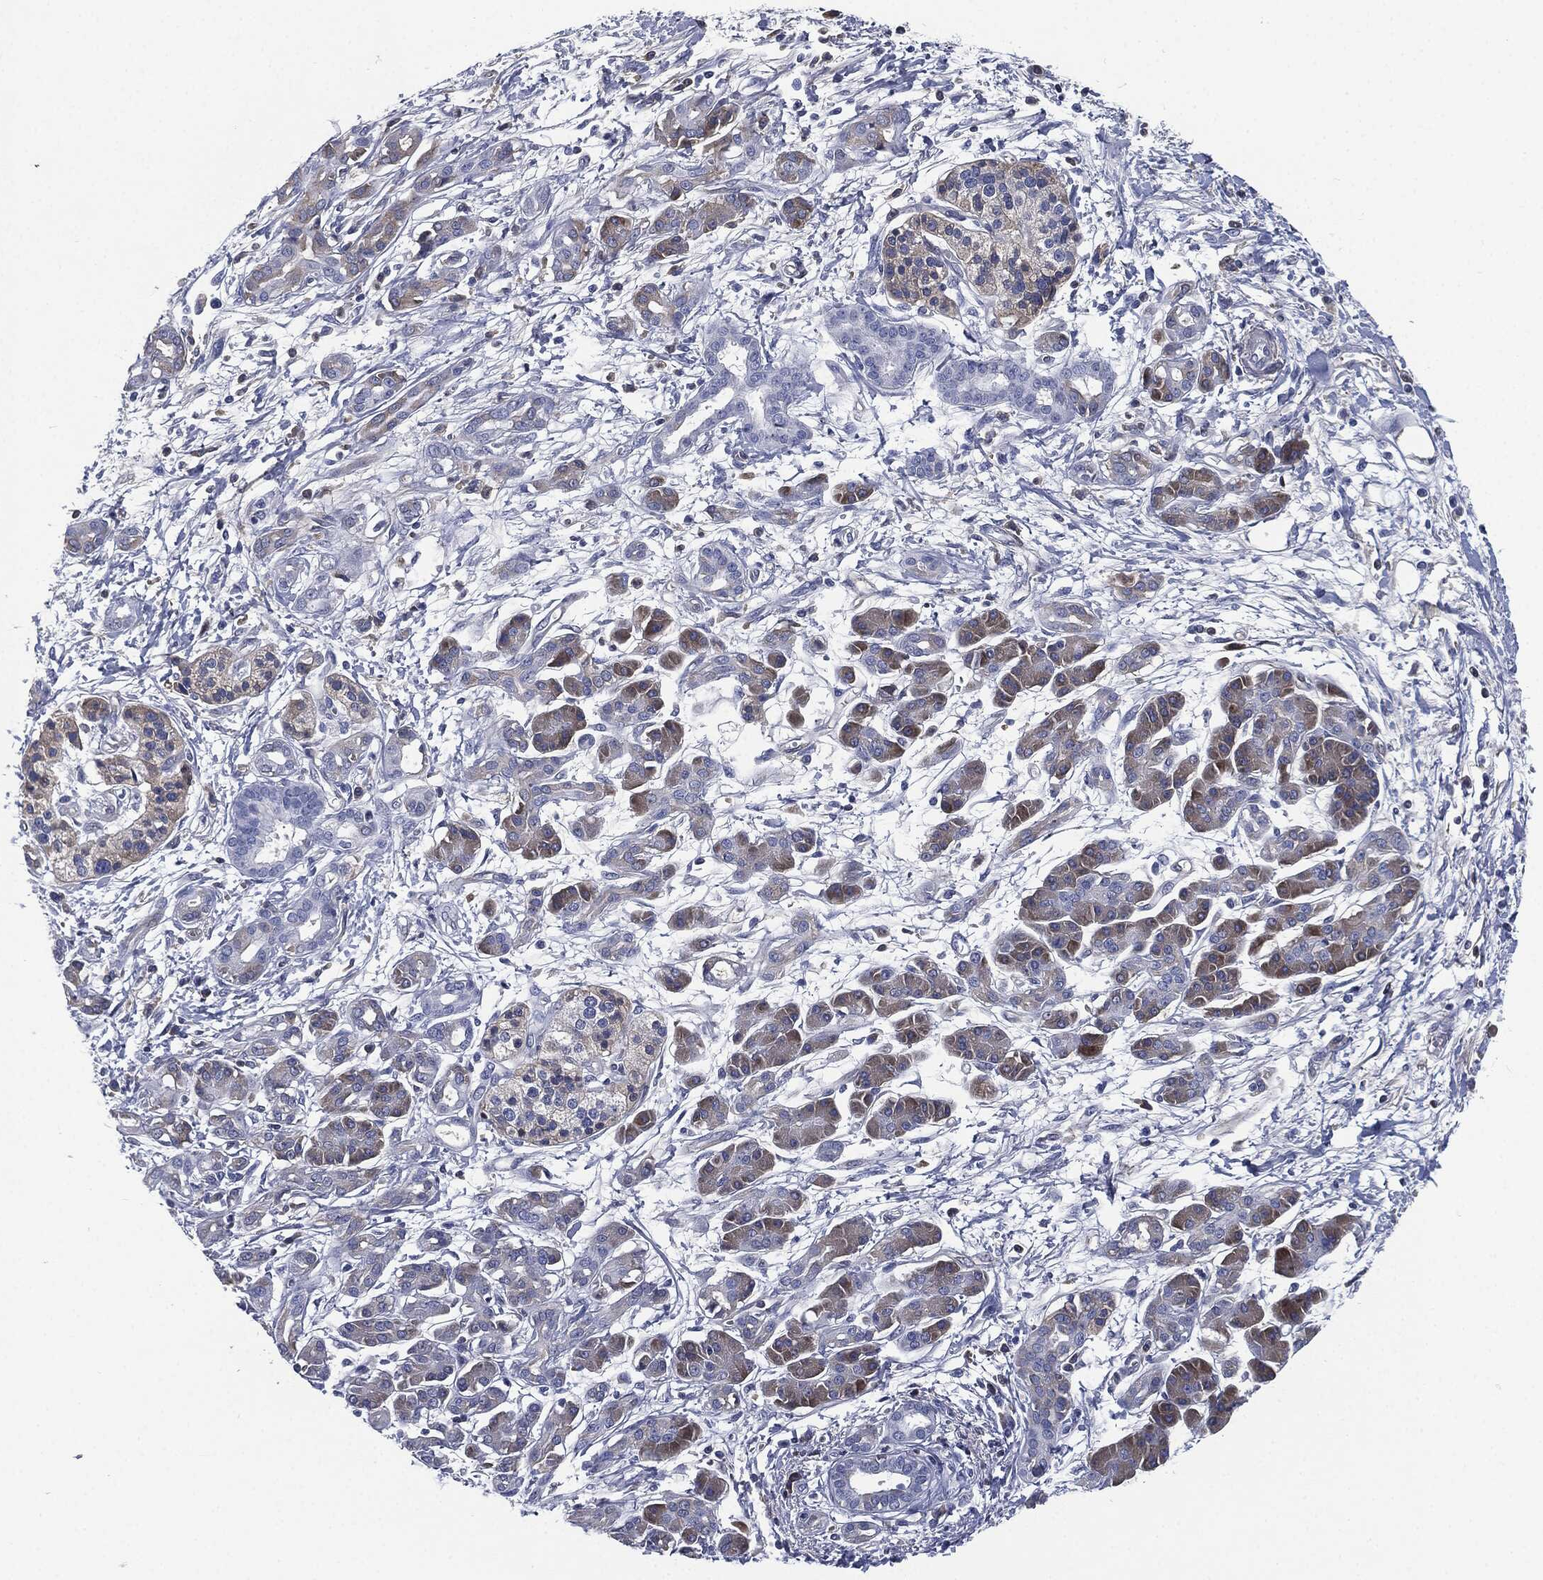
{"staining": {"intensity": "weak", "quantity": "25%-75%", "location": "cytoplasmic/membranous"}, "tissue": "pancreatic cancer", "cell_type": "Tumor cells", "image_type": "cancer", "snomed": [{"axis": "morphology", "description": "Adenocarcinoma, NOS"}, {"axis": "topography", "description": "Pancreas"}], "caption": "Immunohistochemical staining of pancreatic adenocarcinoma demonstrates low levels of weak cytoplasmic/membranous protein staining in approximately 25%-75% of tumor cells.", "gene": "SIGLEC7", "patient": {"sex": "male", "age": 72}}